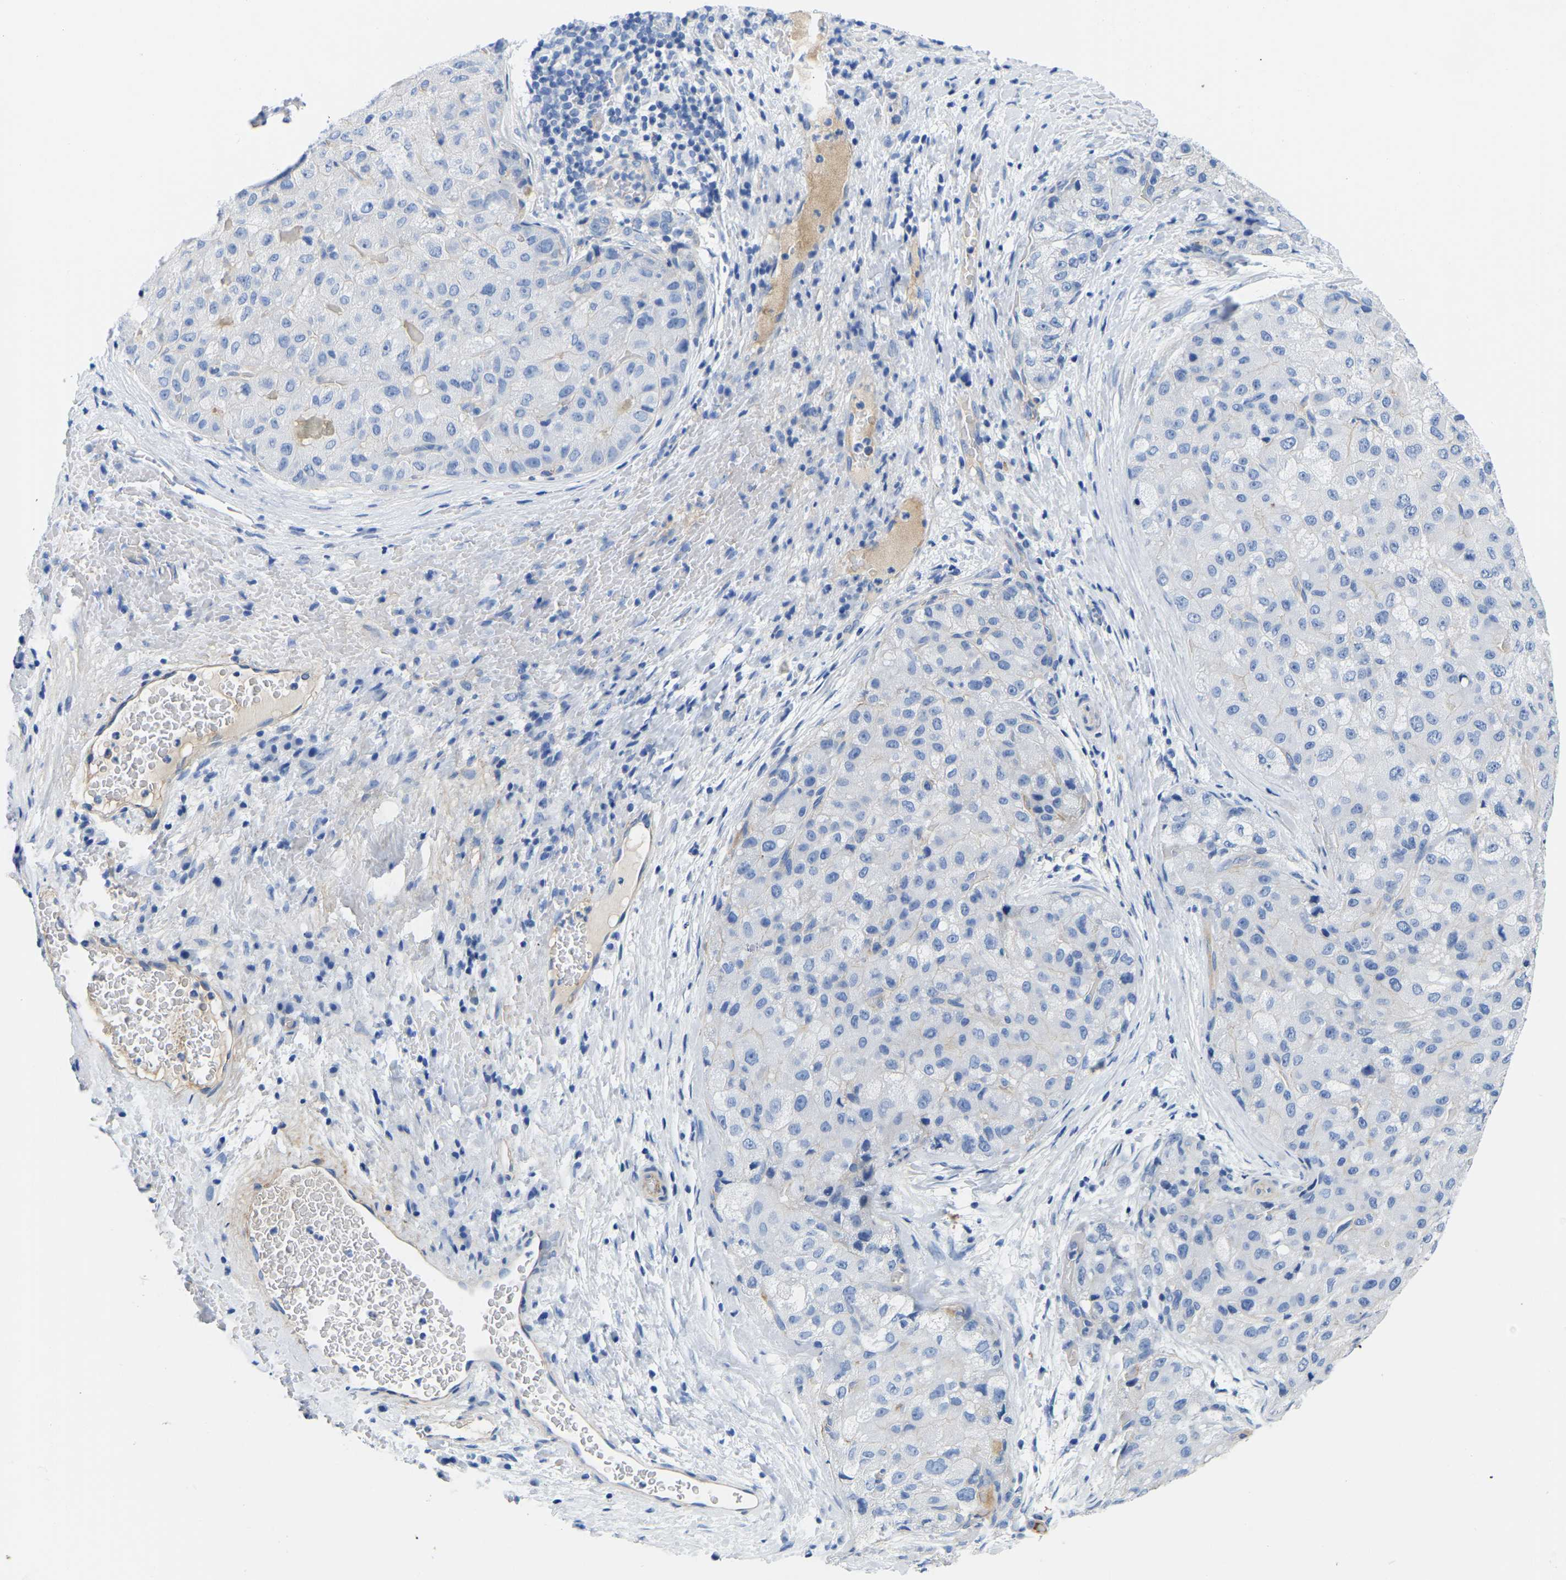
{"staining": {"intensity": "negative", "quantity": "none", "location": "none"}, "tissue": "liver cancer", "cell_type": "Tumor cells", "image_type": "cancer", "snomed": [{"axis": "morphology", "description": "Carcinoma, Hepatocellular, NOS"}, {"axis": "topography", "description": "Liver"}], "caption": "Immunohistochemistry (IHC) of human liver cancer (hepatocellular carcinoma) reveals no staining in tumor cells.", "gene": "UPK3A", "patient": {"sex": "male", "age": 80}}